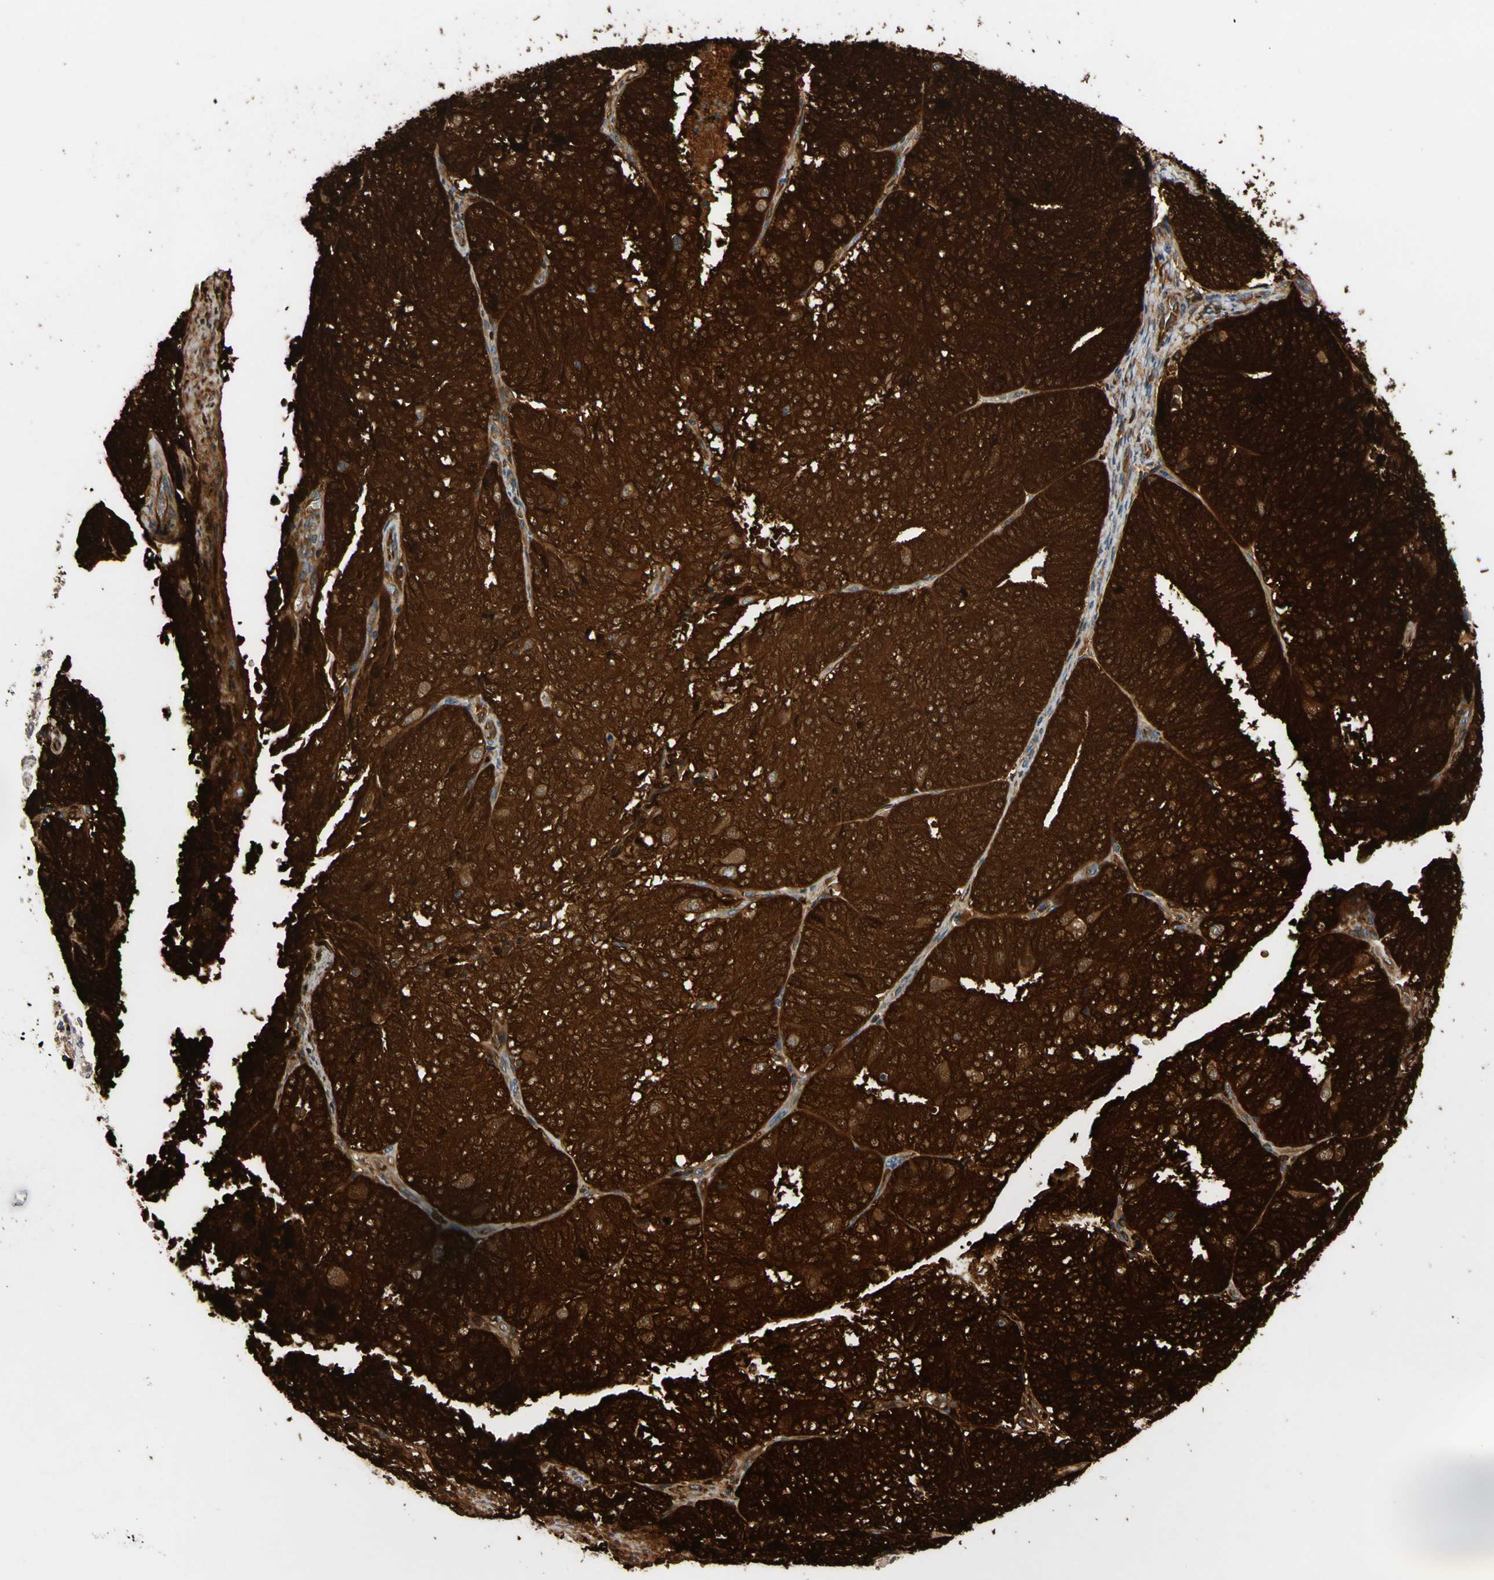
{"staining": {"intensity": "strong", "quantity": ">75%", "location": "cytoplasmic/membranous"}, "tissue": "endometrial cancer", "cell_type": "Tumor cells", "image_type": "cancer", "snomed": [{"axis": "morphology", "description": "Adenocarcinoma, NOS"}, {"axis": "topography", "description": "Uterus"}], "caption": "Tumor cells display high levels of strong cytoplasmic/membranous positivity in about >75% of cells in endometrial adenocarcinoma.", "gene": "FGD6", "patient": {"sex": "female", "age": 60}}